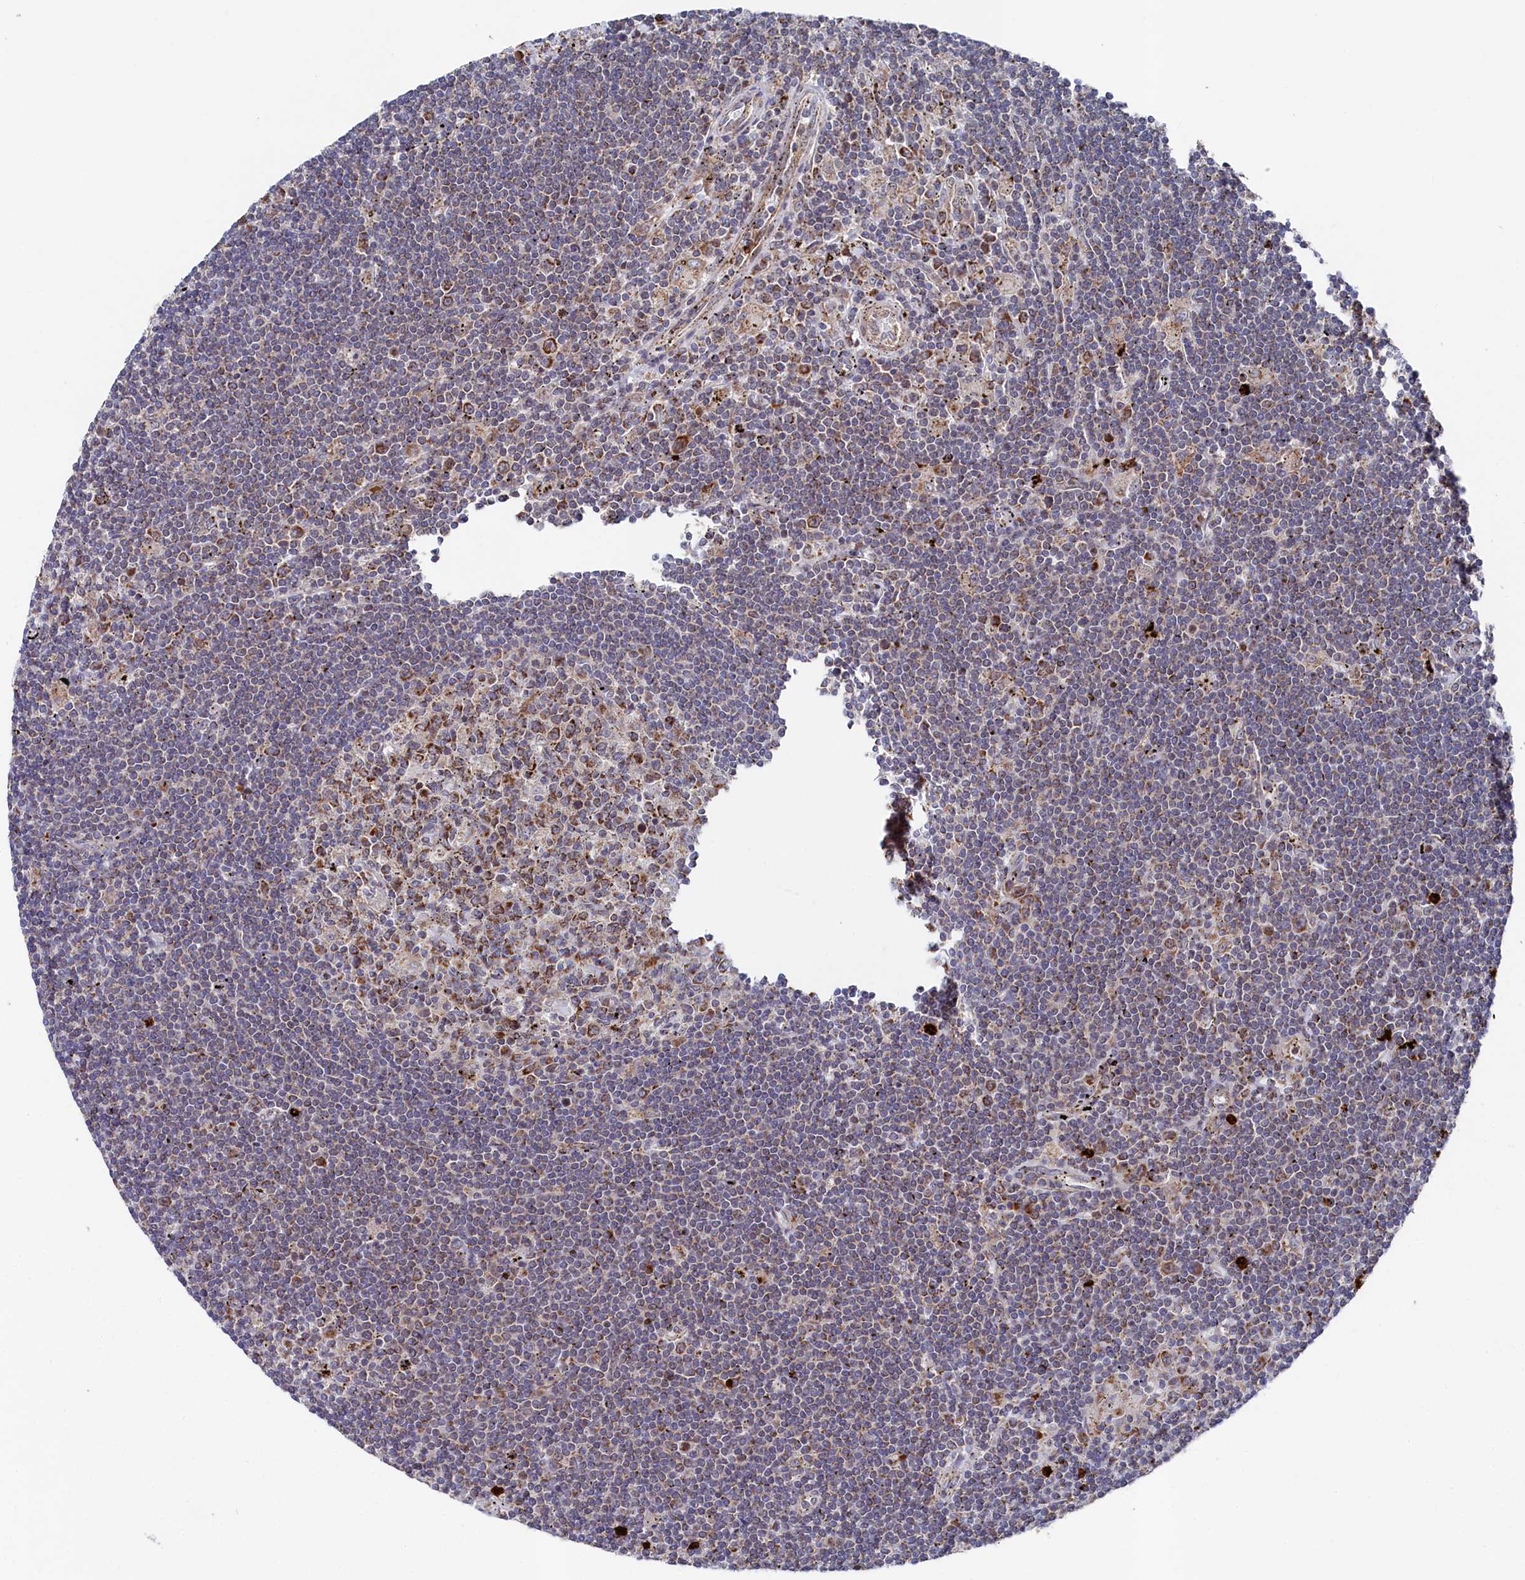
{"staining": {"intensity": "moderate", "quantity": "<25%", "location": "cytoplasmic/membranous"}, "tissue": "lymphoma", "cell_type": "Tumor cells", "image_type": "cancer", "snomed": [{"axis": "morphology", "description": "Malignant lymphoma, non-Hodgkin's type, Low grade"}, {"axis": "topography", "description": "Spleen"}], "caption": "Tumor cells demonstrate low levels of moderate cytoplasmic/membranous staining in about <25% of cells in lymphoma. Nuclei are stained in blue.", "gene": "CHCHD1", "patient": {"sex": "male", "age": 76}}